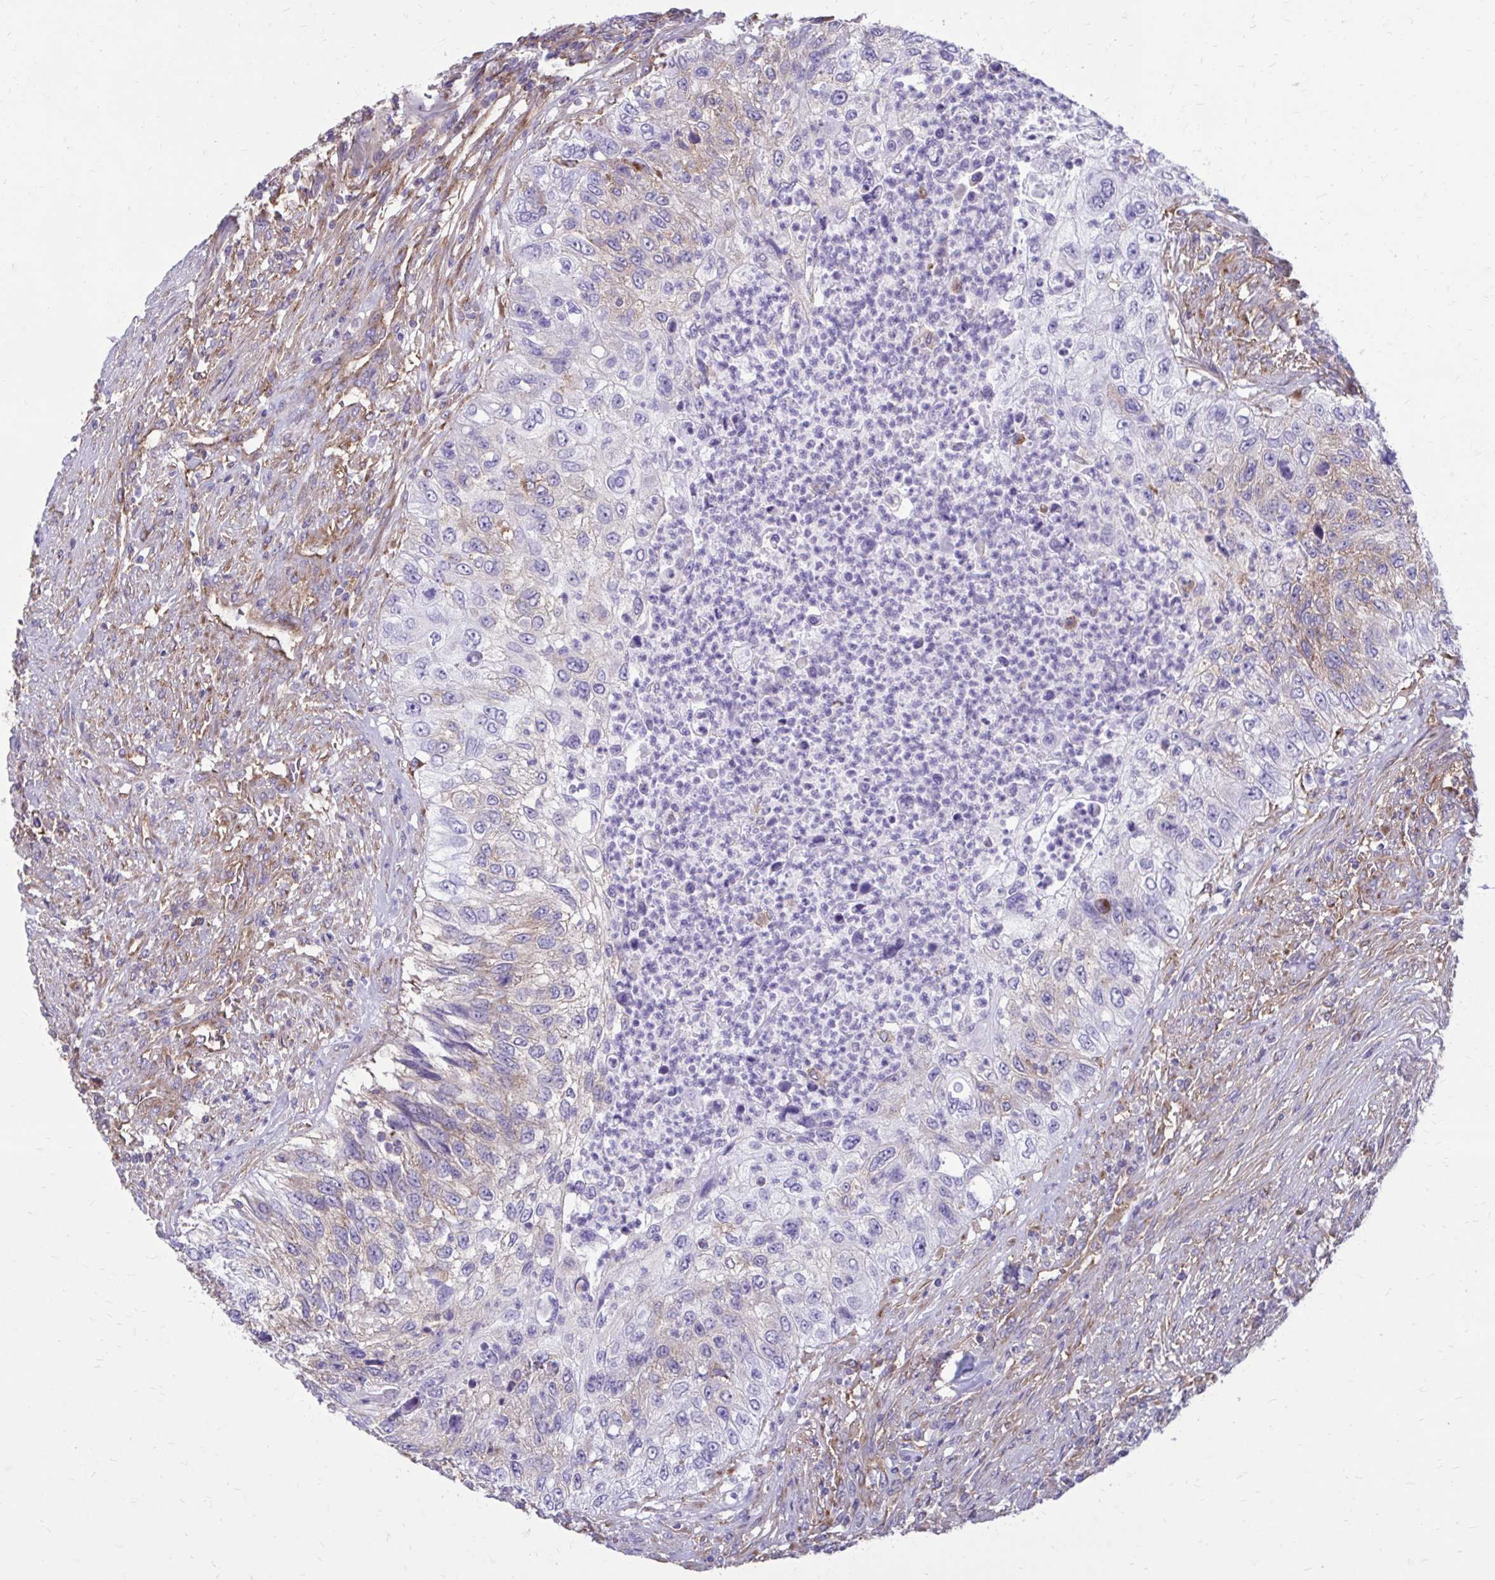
{"staining": {"intensity": "weak", "quantity": "<25%", "location": "cytoplasmic/membranous"}, "tissue": "urothelial cancer", "cell_type": "Tumor cells", "image_type": "cancer", "snomed": [{"axis": "morphology", "description": "Urothelial carcinoma, High grade"}, {"axis": "topography", "description": "Urinary bladder"}], "caption": "A photomicrograph of human urothelial carcinoma (high-grade) is negative for staining in tumor cells.", "gene": "CLTA", "patient": {"sex": "female", "age": 60}}